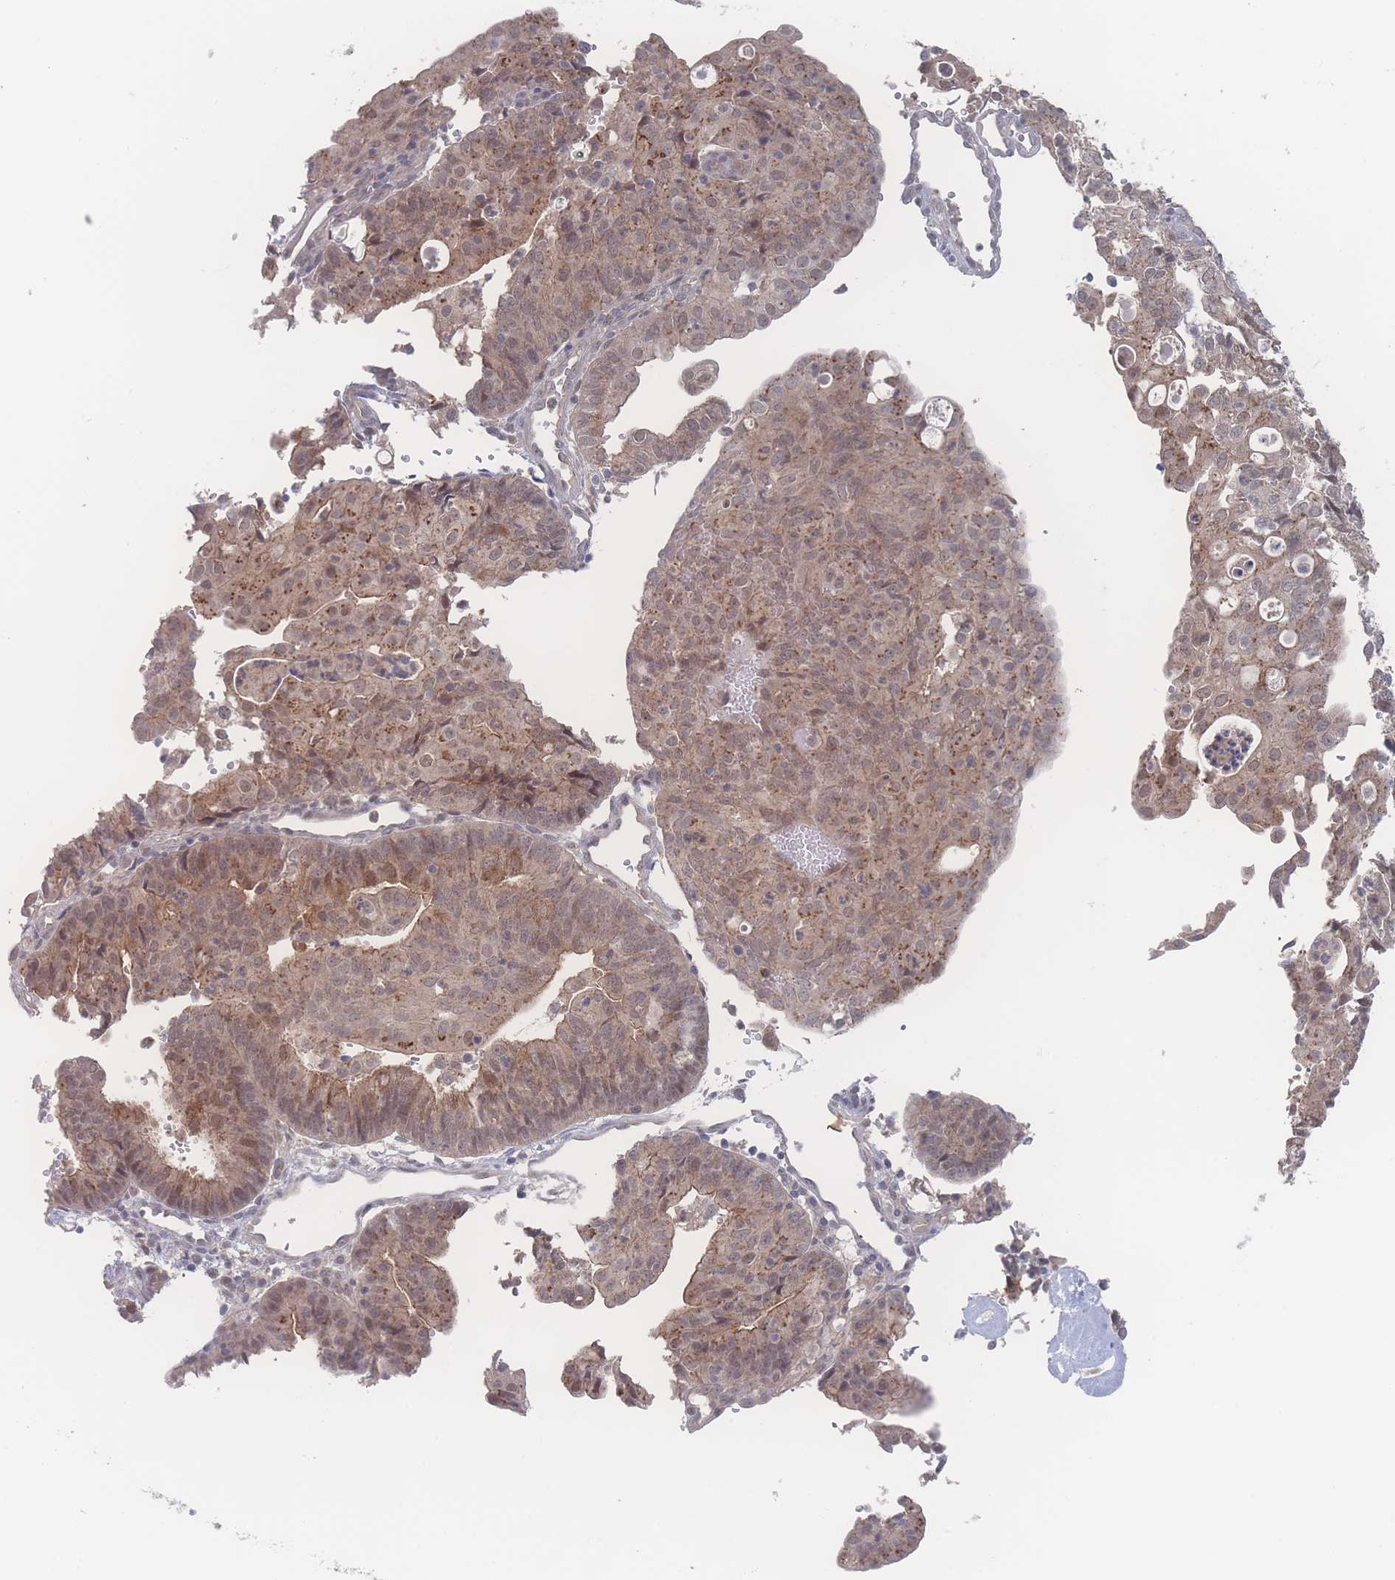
{"staining": {"intensity": "weak", "quantity": ">75%", "location": "cytoplasmic/membranous,nuclear"}, "tissue": "endometrial cancer", "cell_type": "Tumor cells", "image_type": "cancer", "snomed": [{"axis": "morphology", "description": "Adenocarcinoma, NOS"}, {"axis": "topography", "description": "Endometrium"}], "caption": "IHC micrograph of neoplastic tissue: adenocarcinoma (endometrial) stained using immunohistochemistry shows low levels of weak protein expression localized specifically in the cytoplasmic/membranous and nuclear of tumor cells, appearing as a cytoplasmic/membranous and nuclear brown color.", "gene": "NBEAL1", "patient": {"sex": "female", "age": 56}}